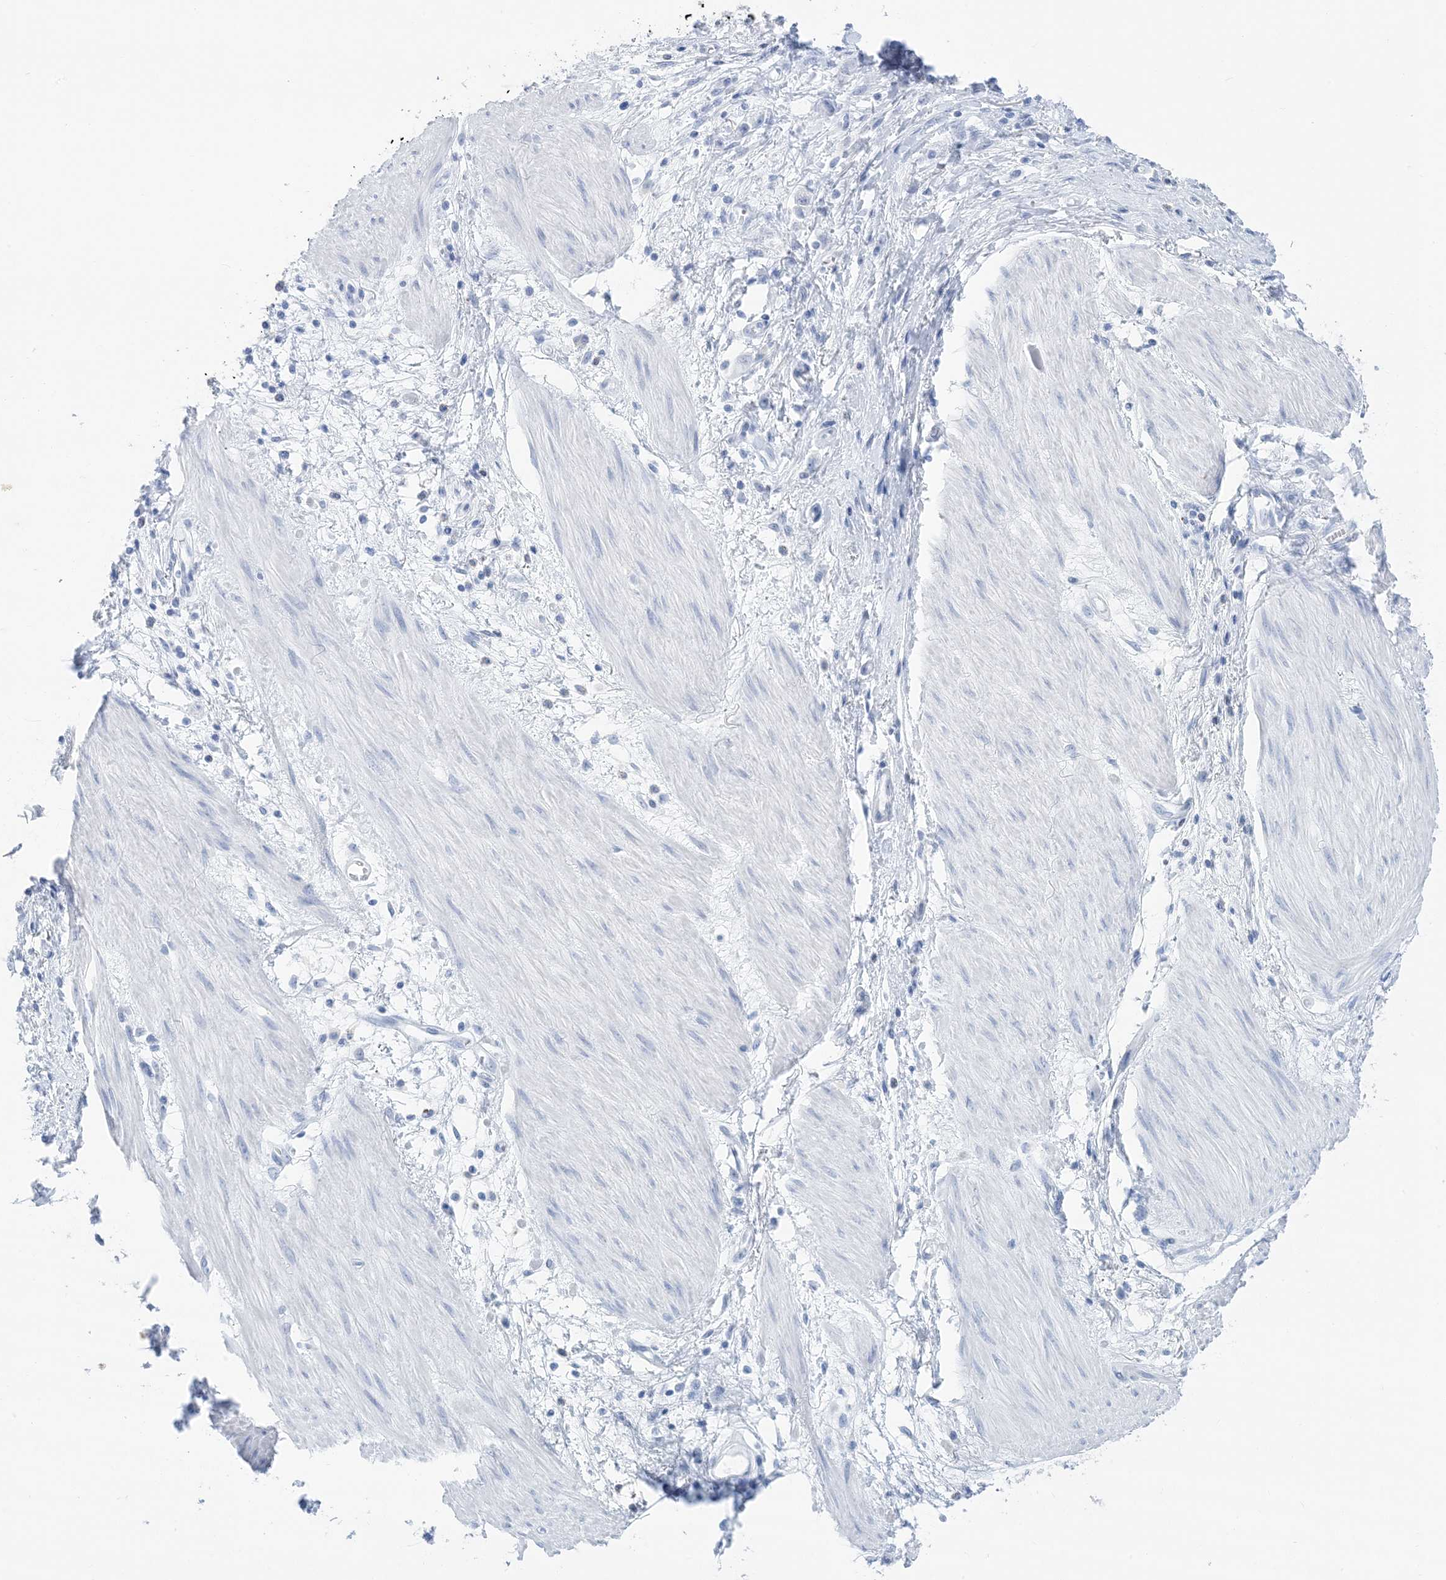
{"staining": {"intensity": "negative", "quantity": "none", "location": "none"}, "tissue": "stomach cancer", "cell_type": "Tumor cells", "image_type": "cancer", "snomed": [{"axis": "morphology", "description": "Adenocarcinoma, NOS"}, {"axis": "topography", "description": "Stomach"}], "caption": "Human stomach cancer stained for a protein using immunohistochemistry demonstrates no positivity in tumor cells.", "gene": "SH3YL1", "patient": {"sex": "female", "age": 76}}